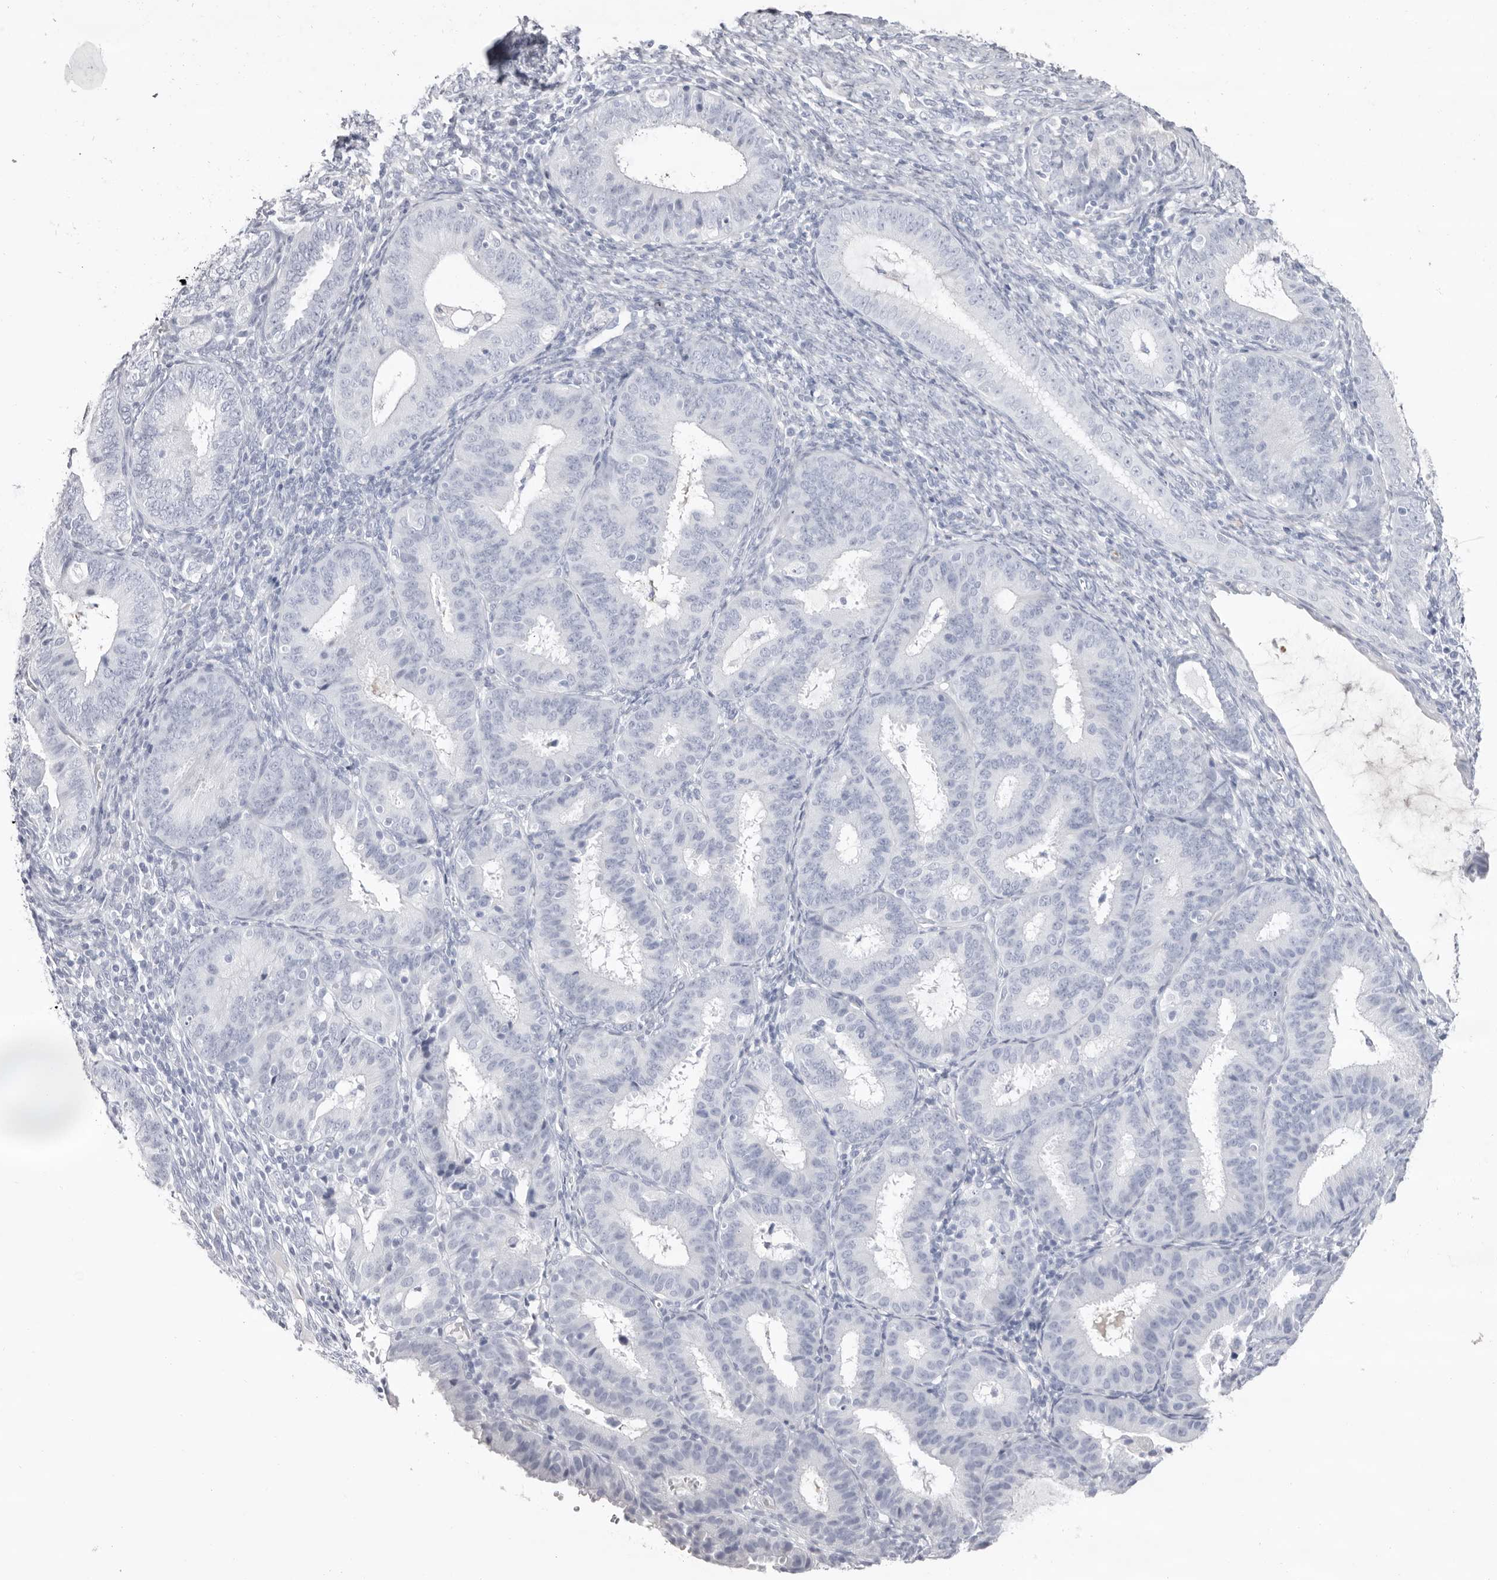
{"staining": {"intensity": "negative", "quantity": "none", "location": "none"}, "tissue": "endometrial cancer", "cell_type": "Tumor cells", "image_type": "cancer", "snomed": [{"axis": "morphology", "description": "Adenocarcinoma, NOS"}, {"axis": "topography", "description": "Endometrium"}], "caption": "Micrograph shows no protein staining in tumor cells of endometrial cancer tissue.", "gene": "LPO", "patient": {"sex": "female", "age": 51}}